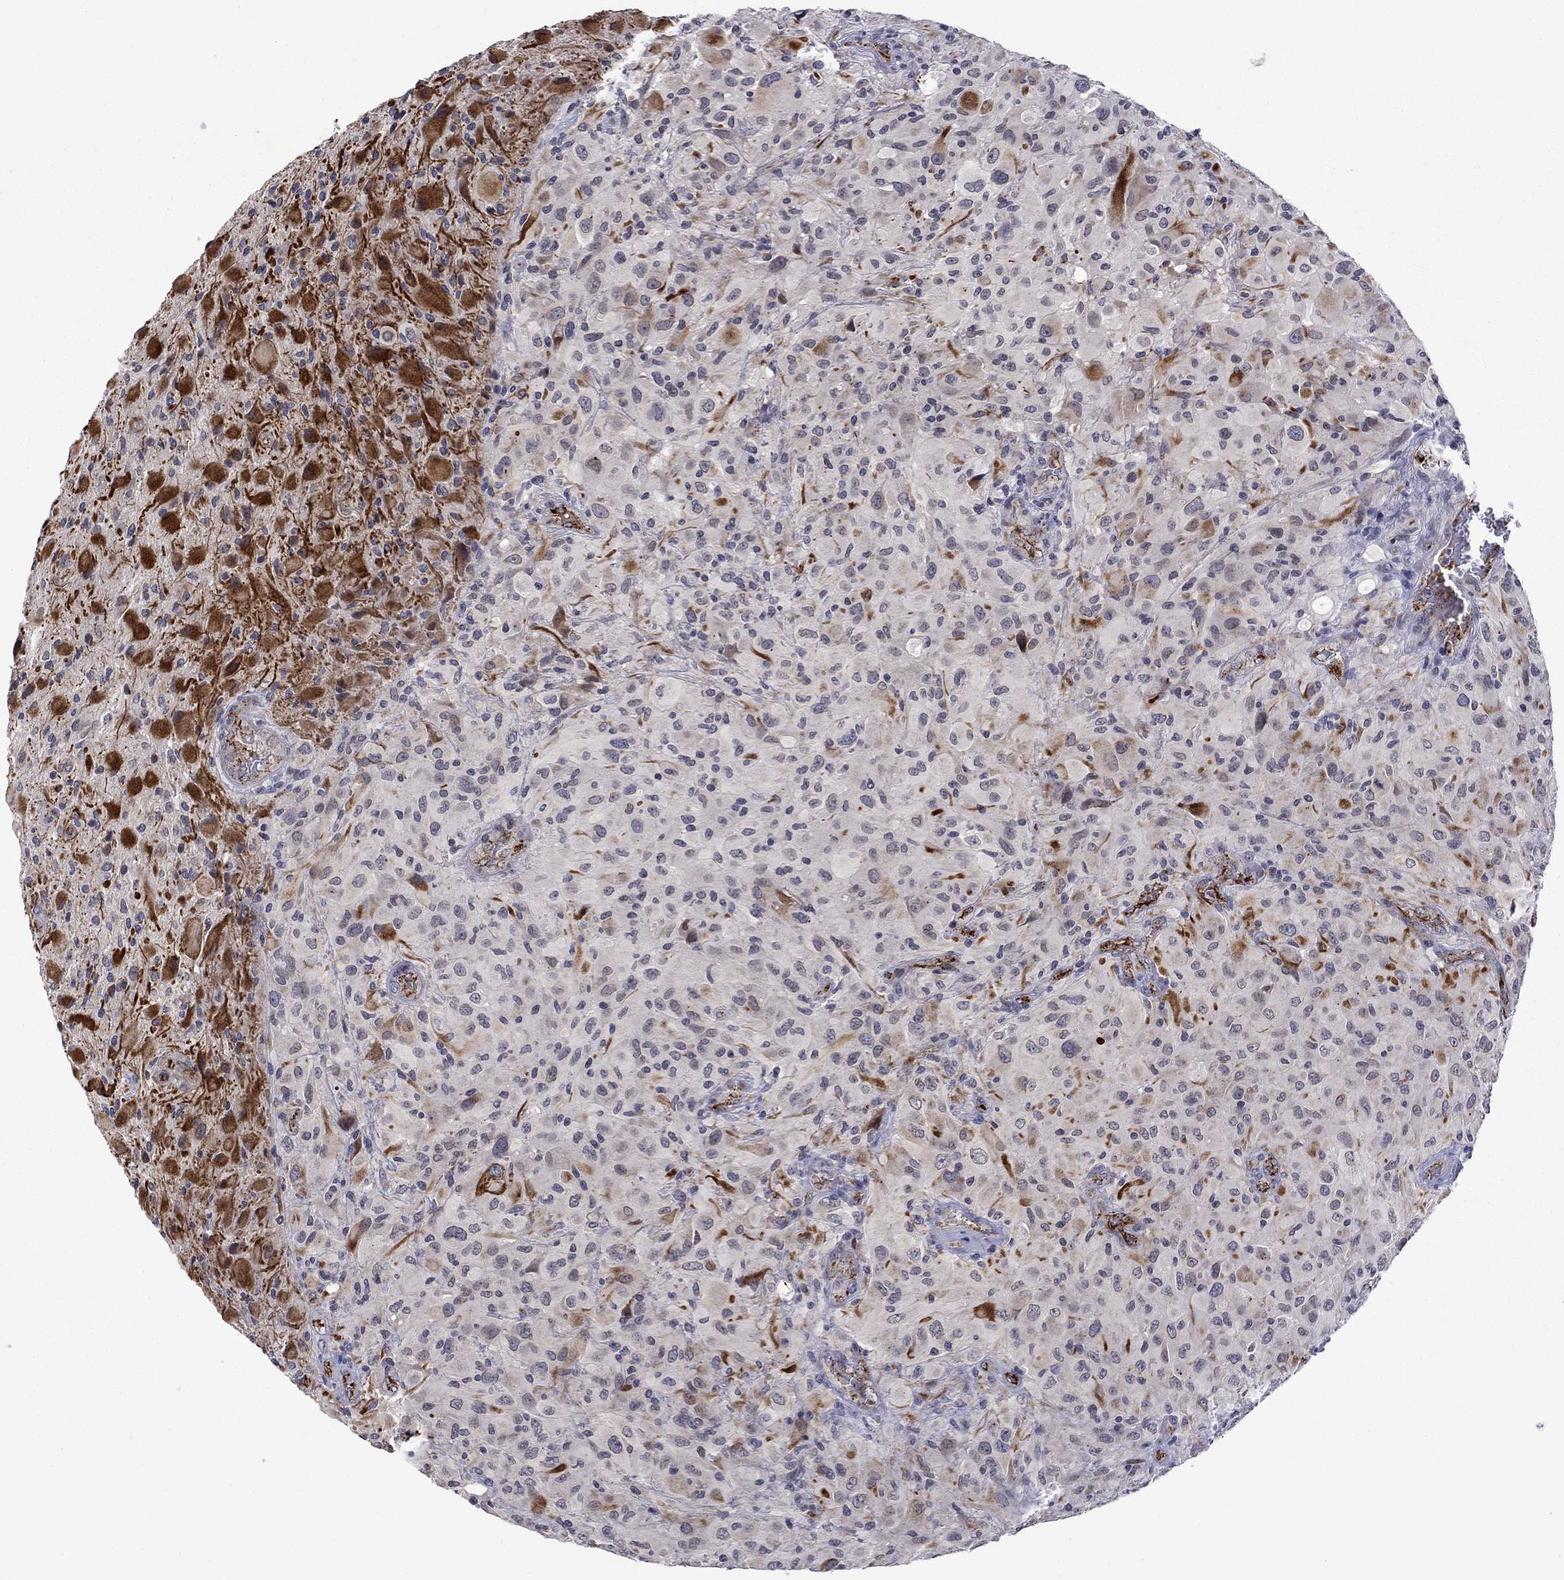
{"staining": {"intensity": "strong", "quantity": "25%-75%", "location": "cytoplasmic/membranous"}, "tissue": "glioma", "cell_type": "Tumor cells", "image_type": "cancer", "snomed": [{"axis": "morphology", "description": "Glioma, malignant, High grade"}, {"axis": "topography", "description": "Cerebral cortex"}], "caption": "This image exhibits glioma stained with immunohistochemistry to label a protein in brown. The cytoplasmic/membranous of tumor cells show strong positivity for the protein. Nuclei are counter-stained blue.", "gene": "SLITRK1", "patient": {"sex": "male", "age": 35}}